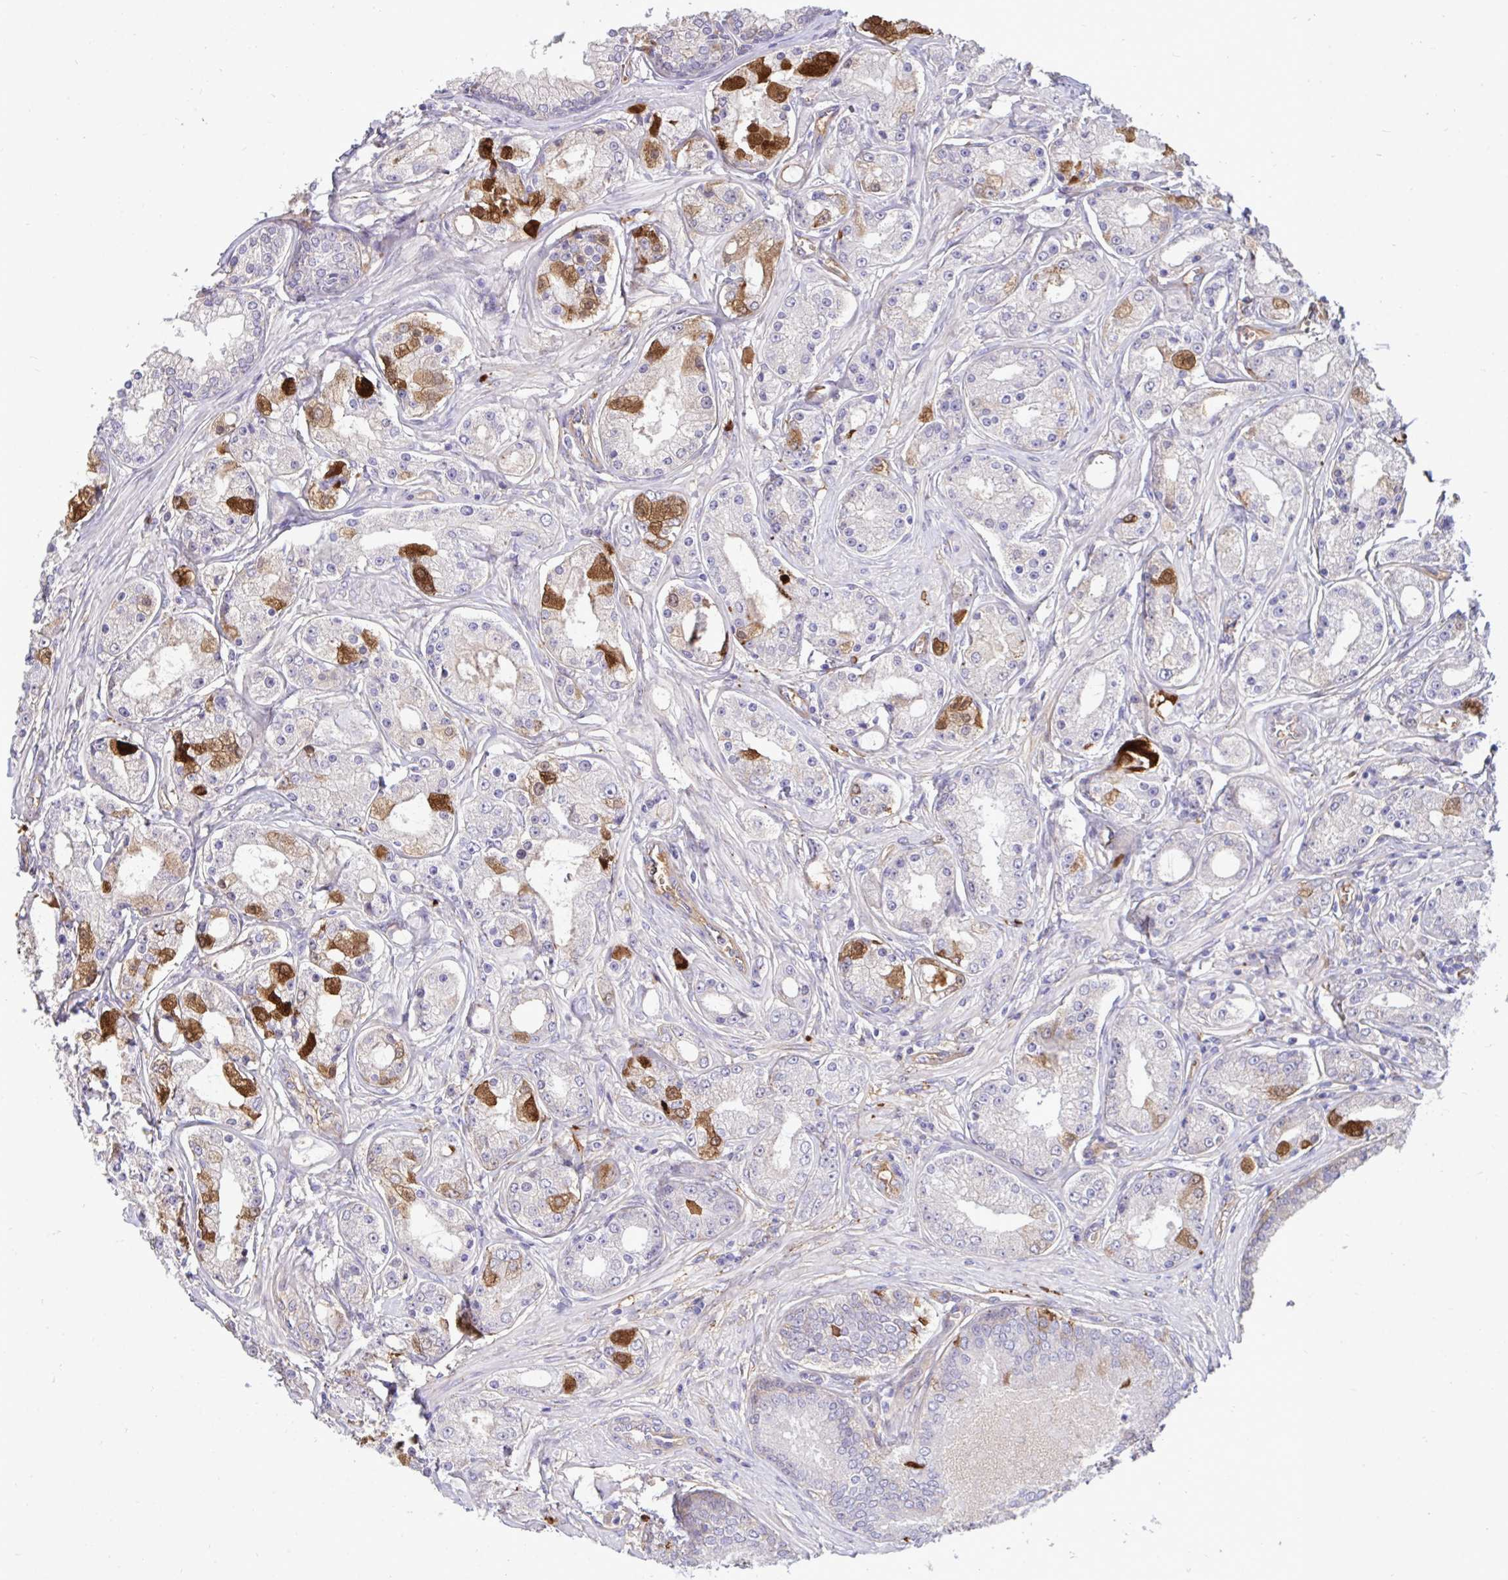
{"staining": {"intensity": "strong", "quantity": "<25%", "location": "cytoplasmic/membranous"}, "tissue": "prostate cancer", "cell_type": "Tumor cells", "image_type": "cancer", "snomed": [{"axis": "morphology", "description": "Adenocarcinoma, High grade"}, {"axis": "topography", "description": "Prostate"}], "caption": "Strong cytoplasmic/membranous protein expression is present in approximately <25% of tumor cells in prostate cancer (adenocarcinoma (high-grade)). The staining is performed using DAB (3,3'-diaminobenzidine) brown chromogen to label protein expression. The nuclei are counter-stained blue using hematoxylin.", "gene": "F2", "patient": {"sex": "male", "age": 66}}